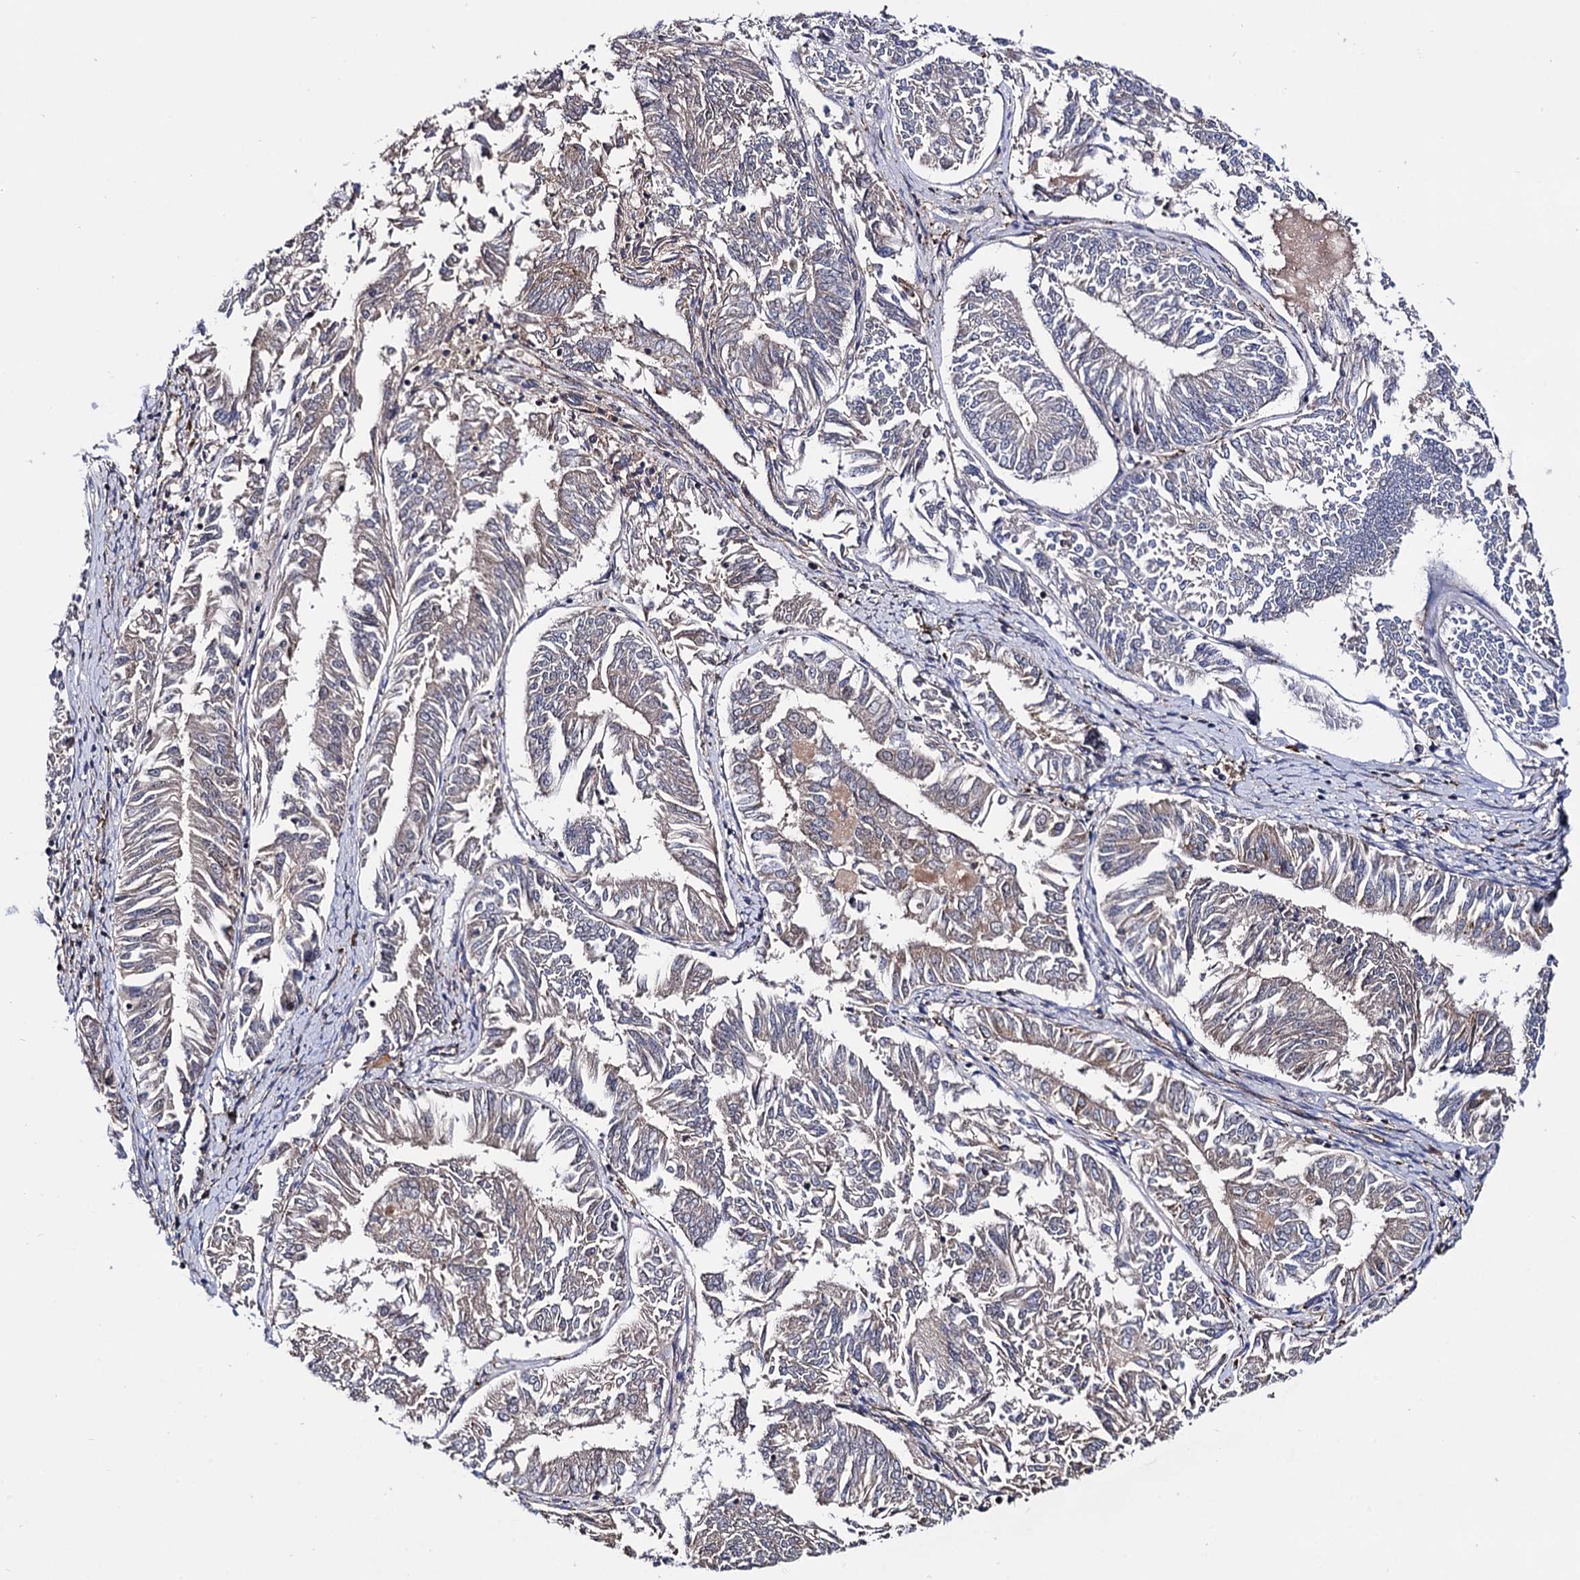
{"staining": {"intensity": "weak", "quantity": "<25%", "location": "cytoplasmic/membranous"}, "tissue": "endometrial cancer", "cell_type": "Tumor cells", "image_type": "cancer", "snomed": [{"axis": "morphology", "description": "Adenocarcinoma, NOS"}, {"axis": "topography", "description": "Endometrium"}], "caption": "Histopathology image shows no protein positivity in tumor cells of endometrial cancer tissue. (DAB (3,3'-diaminobenzidine) IHC visualized using brightfield microscopy, high magnification).", "gene": "MICAL2", "patient": {"sex": "female", "age": 58}}